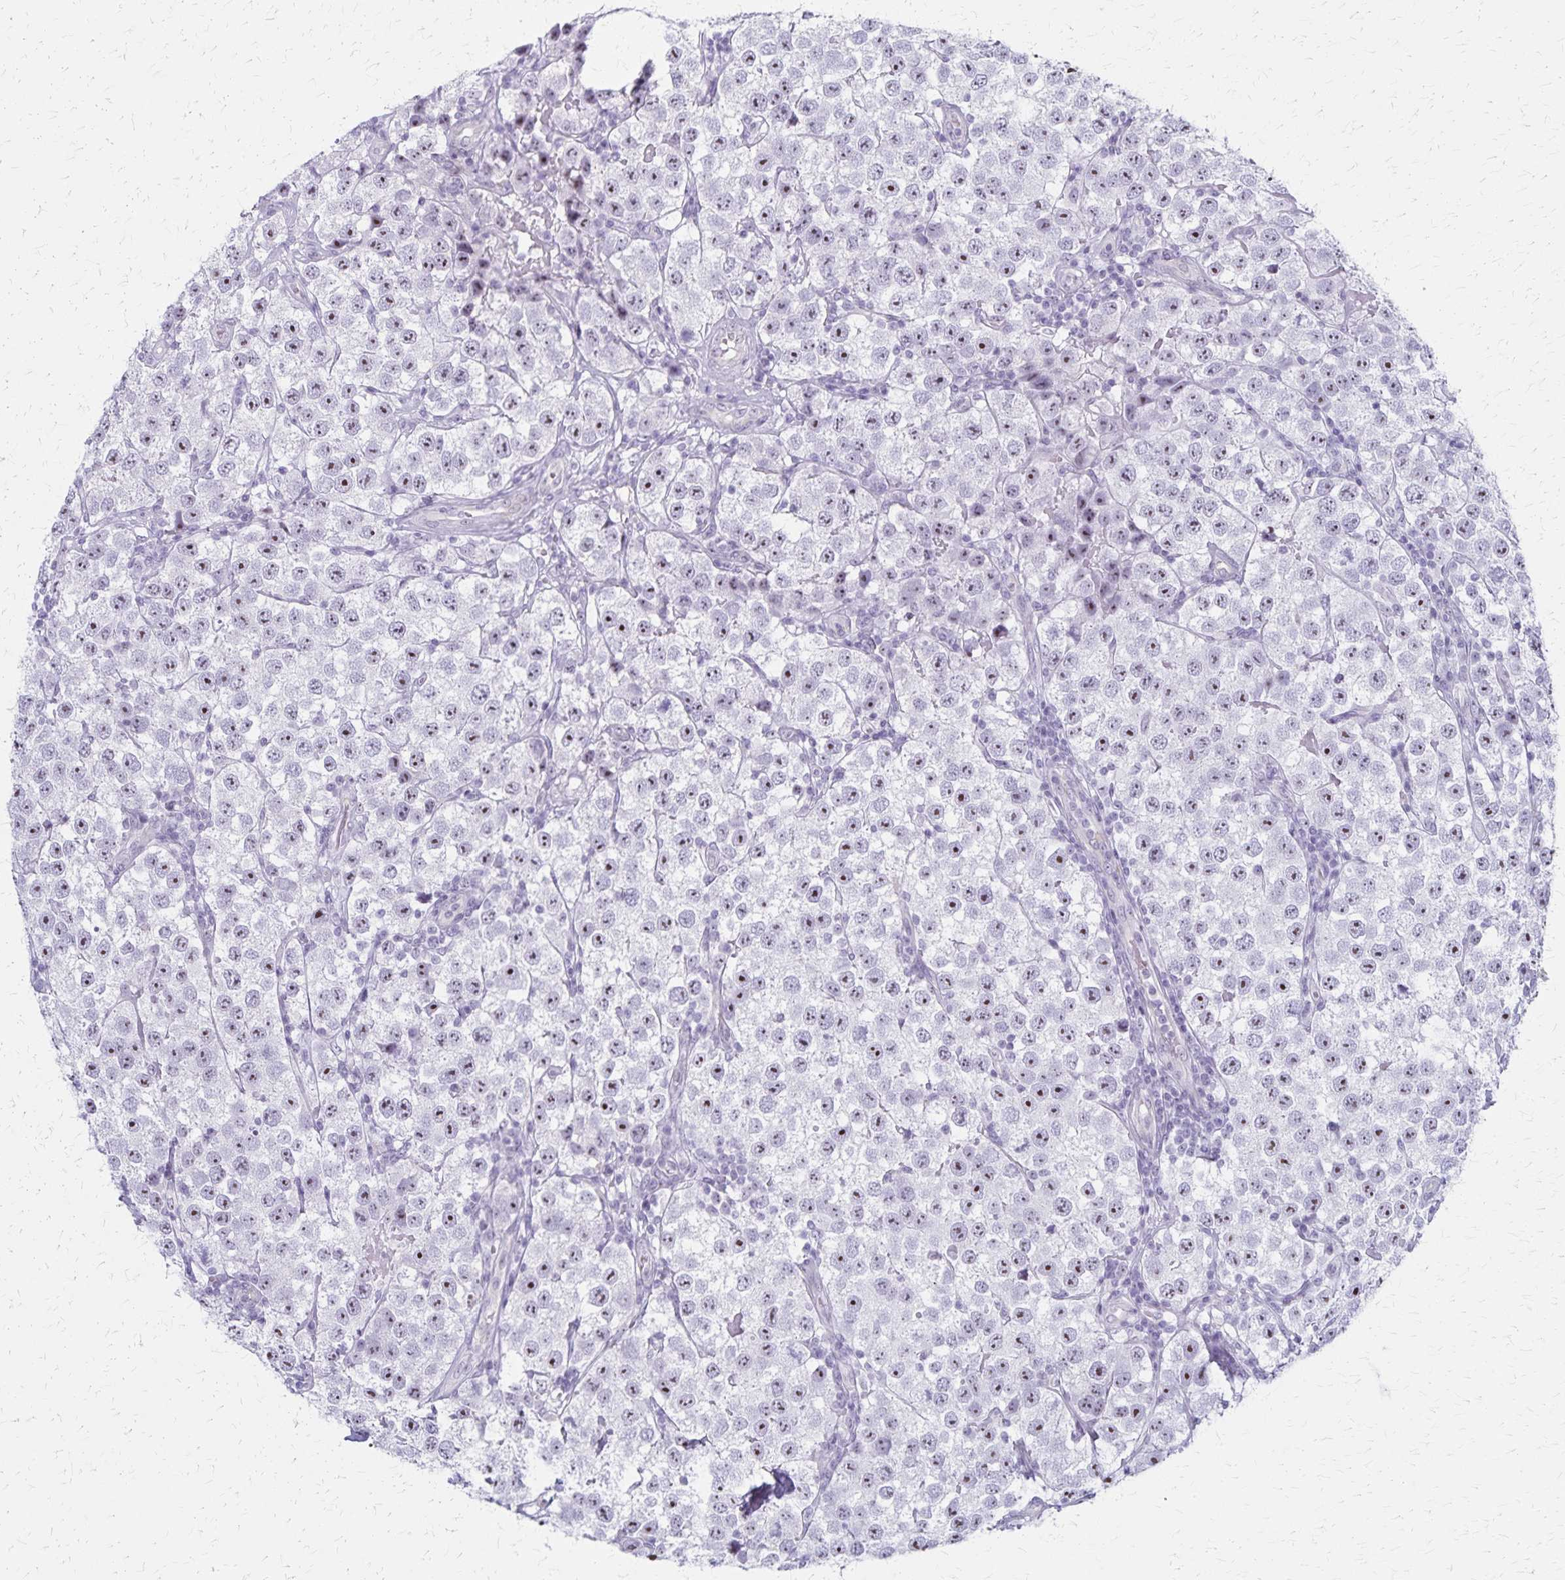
{"staining": {"intensity": "moderate", "quantity": ">75%", "location": "nuclear"}, "tissue": "testis cancer", "cell_type": "Tumor cells", "image_type": "cancer", "snomed": [{"axis": "morphology", "description": "Seminoma, NOS"}, {"axis": "topography", "description": "Testis"}], "caption": "IHC of testis seminoma exhibits medium levels of moderate nuclear expression in approximately >75% of tumor cells.", "gene": "DLK2", "patient": {"sex": "male", "age": 34}}